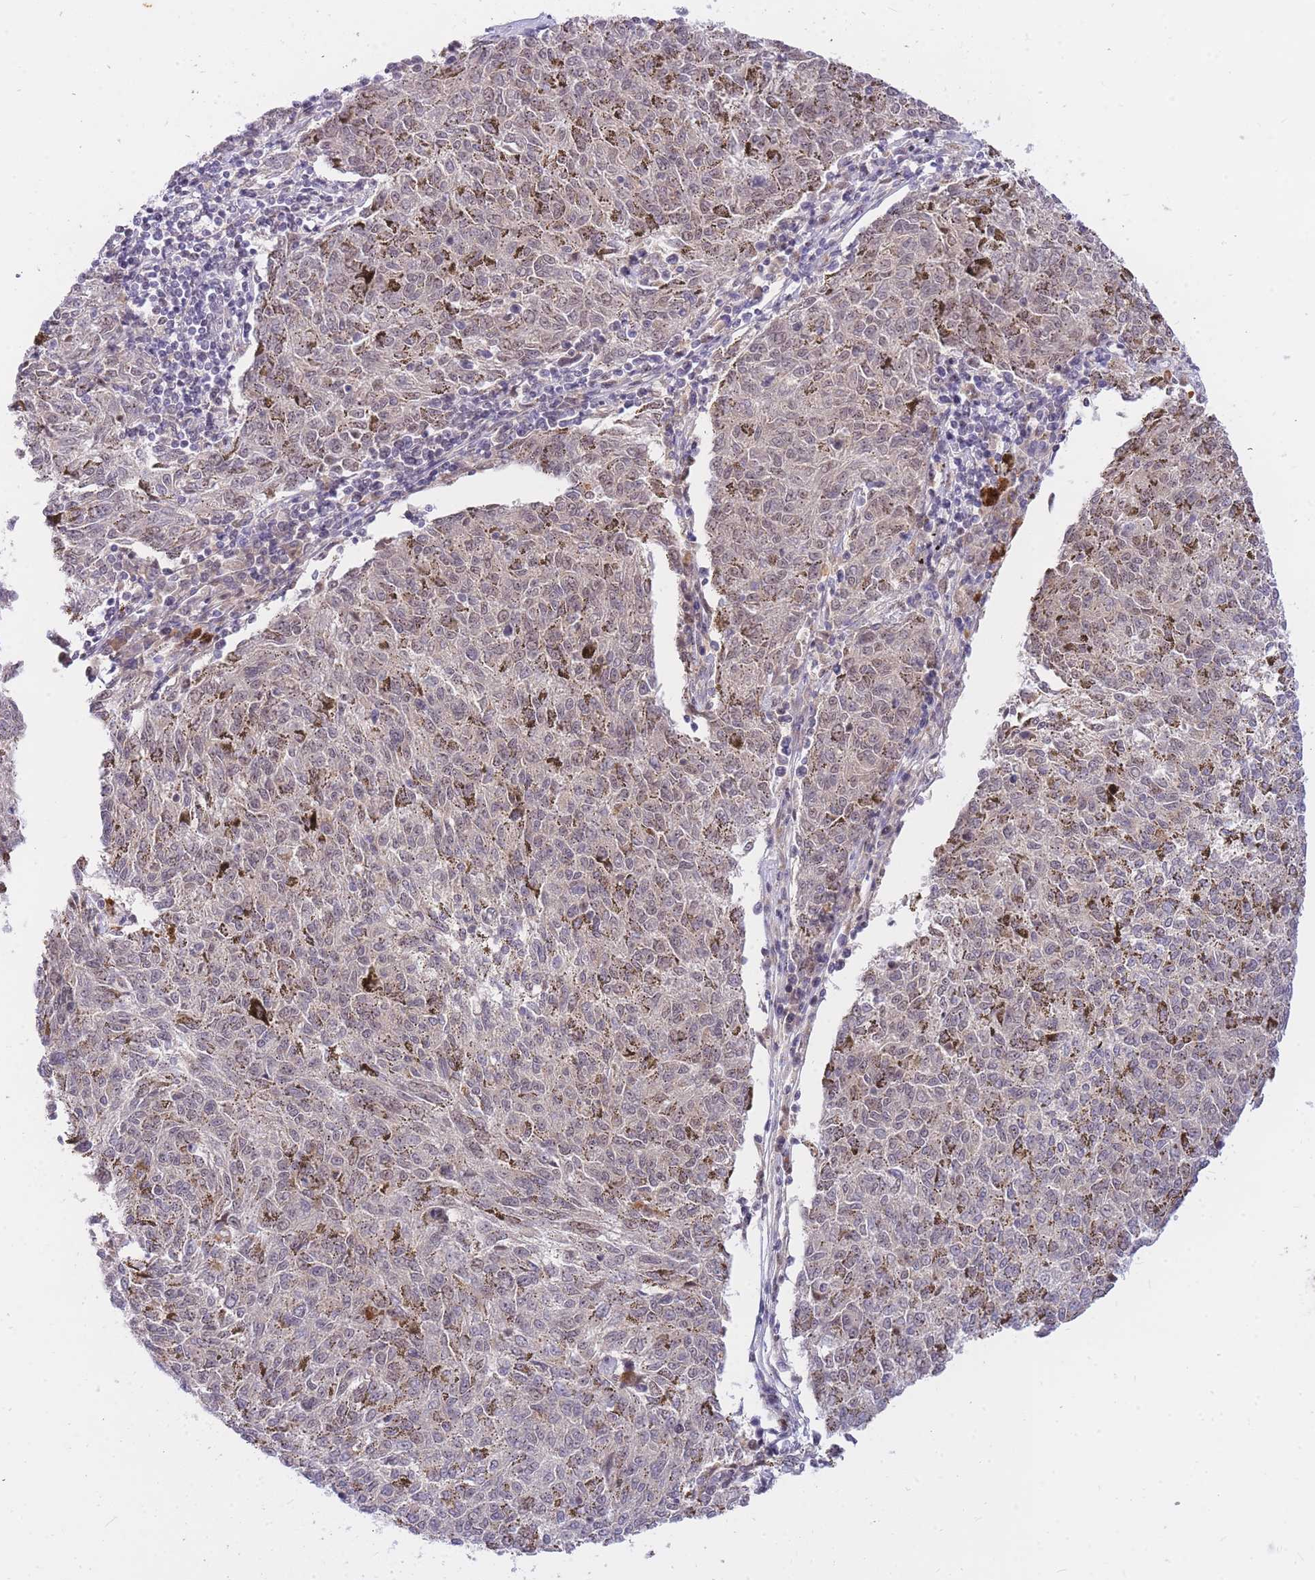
{"staining": {"intensity": "weak", "quantity": "25%-75%", "location": "nuclear"}, "tissue": "melanoma", "cell_type": "Tumor cells", "image_type": "cancer", "snomed": [{"axis": "morphology", "description": "Malignant melanoma, NOS"}, {"axis": "topography", "description": "Skin"}], "caption": "High-power microscopy captured an immunohistochemistry (IHC) image of melanoma, revealing weak nuclear positivity in approximately 25%-75% of tumor cells.", "gene": "TLE2", "patient": {"sex": "female", "age": 72}}